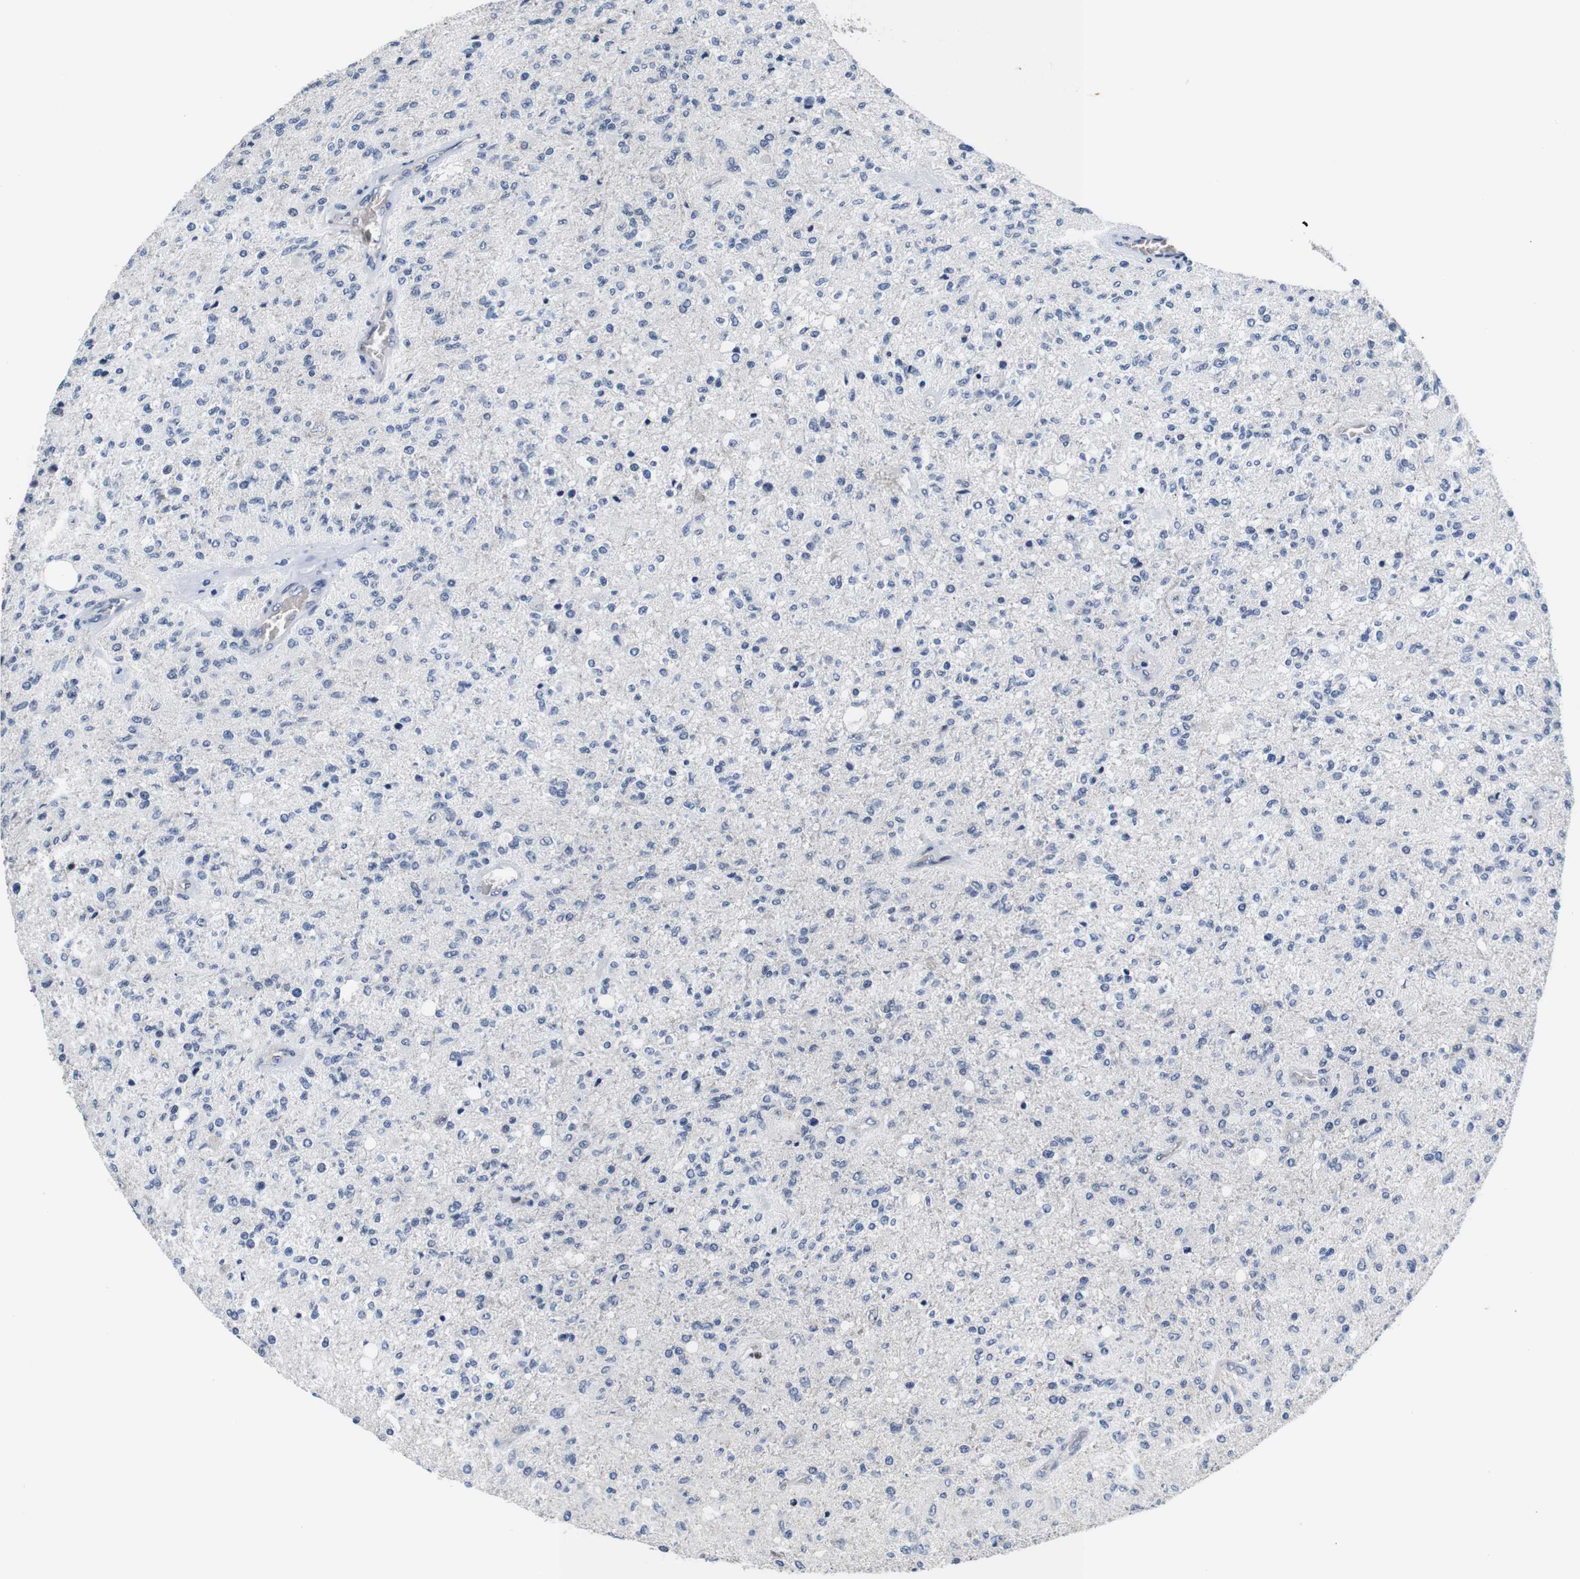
{"staining": {"intensity": "negative", "quantity": "none", "location": "none"}, "tissue": "glioma", "cell_type": "Tumor cells", "image_type": "cancer", "snomed": [{"axis": "morphology", "description": "Normal tissue, NOS"}, {"axis": "morphology", "description": "Glioma, malignant, High grade"}, {"axis": "topography", "description": "Cerebral cortex"}], "caption": "Tumor cells show no significant protein staining in glioma. (DAB (3,3'-diaminobenzidine) immunohistochemistry (IHC), high magnification).", "gene": "SOCS3", "patient": {"sex": "male", "age": 77}}